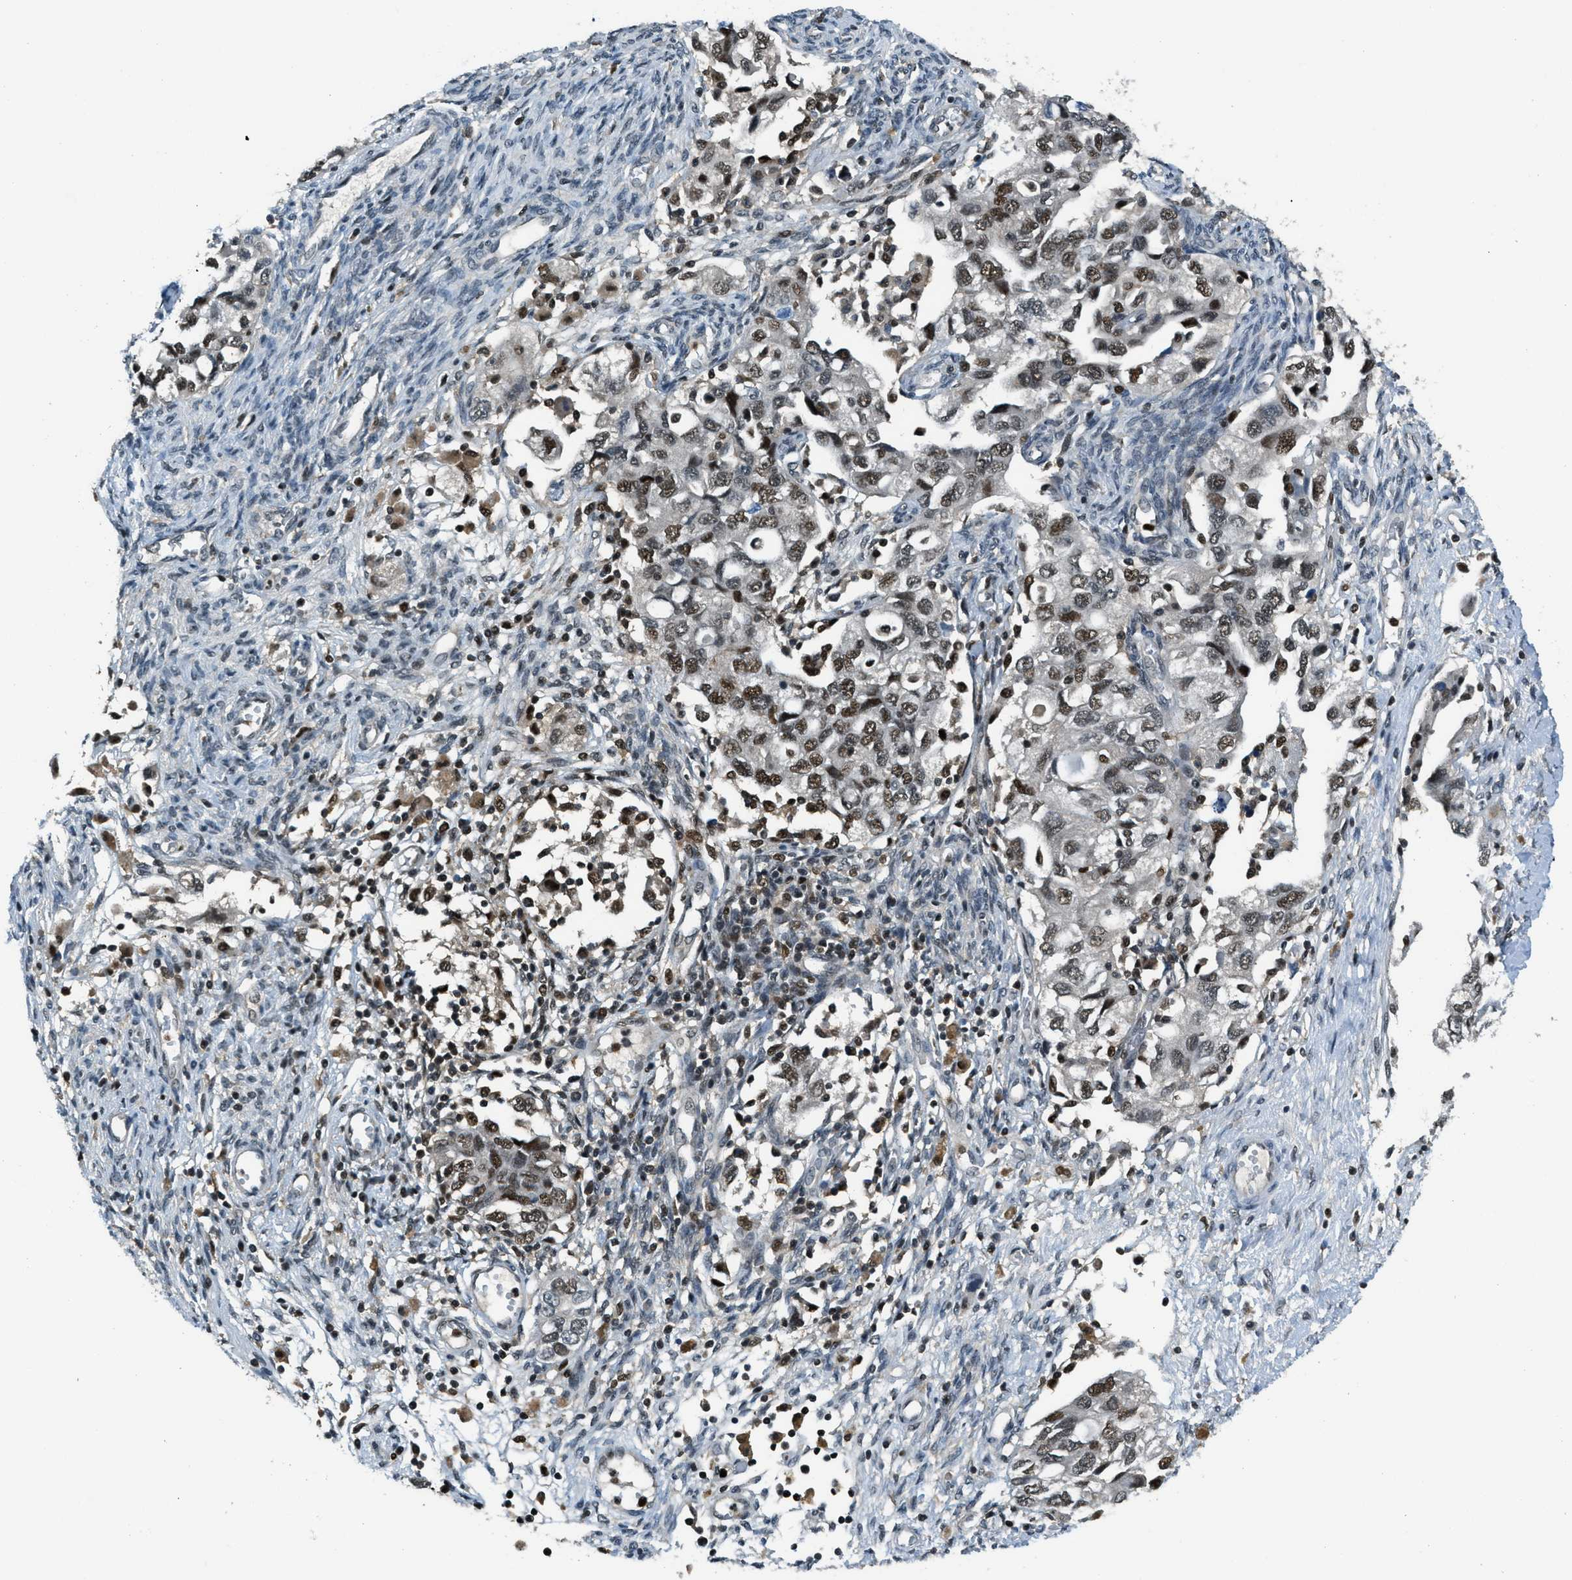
{"staining": {"intensity": "moderate", "quantity": ">75%", "location": "nuclear"}, "tissue": "ovarian cancer", "cell_type": "Tumor cells", "image_type": "cancer", "snomed": [{"axis": "morphology", "description": "Carcinoma, NOS"}, {"axis": "morphology", "description": "Cystadenocarcinoma, serous, NOS"}, {"axis": "topography", "description": "Ovary"}], "caption": "Human serous cystadenocarcinoma (ovarian) stained for a protein (brown) reveals moderate nuclear positive expression in approximately >75% of tumor cells.", "gene": "OGFR", "patient": {"sex": "female", "age": 69}}